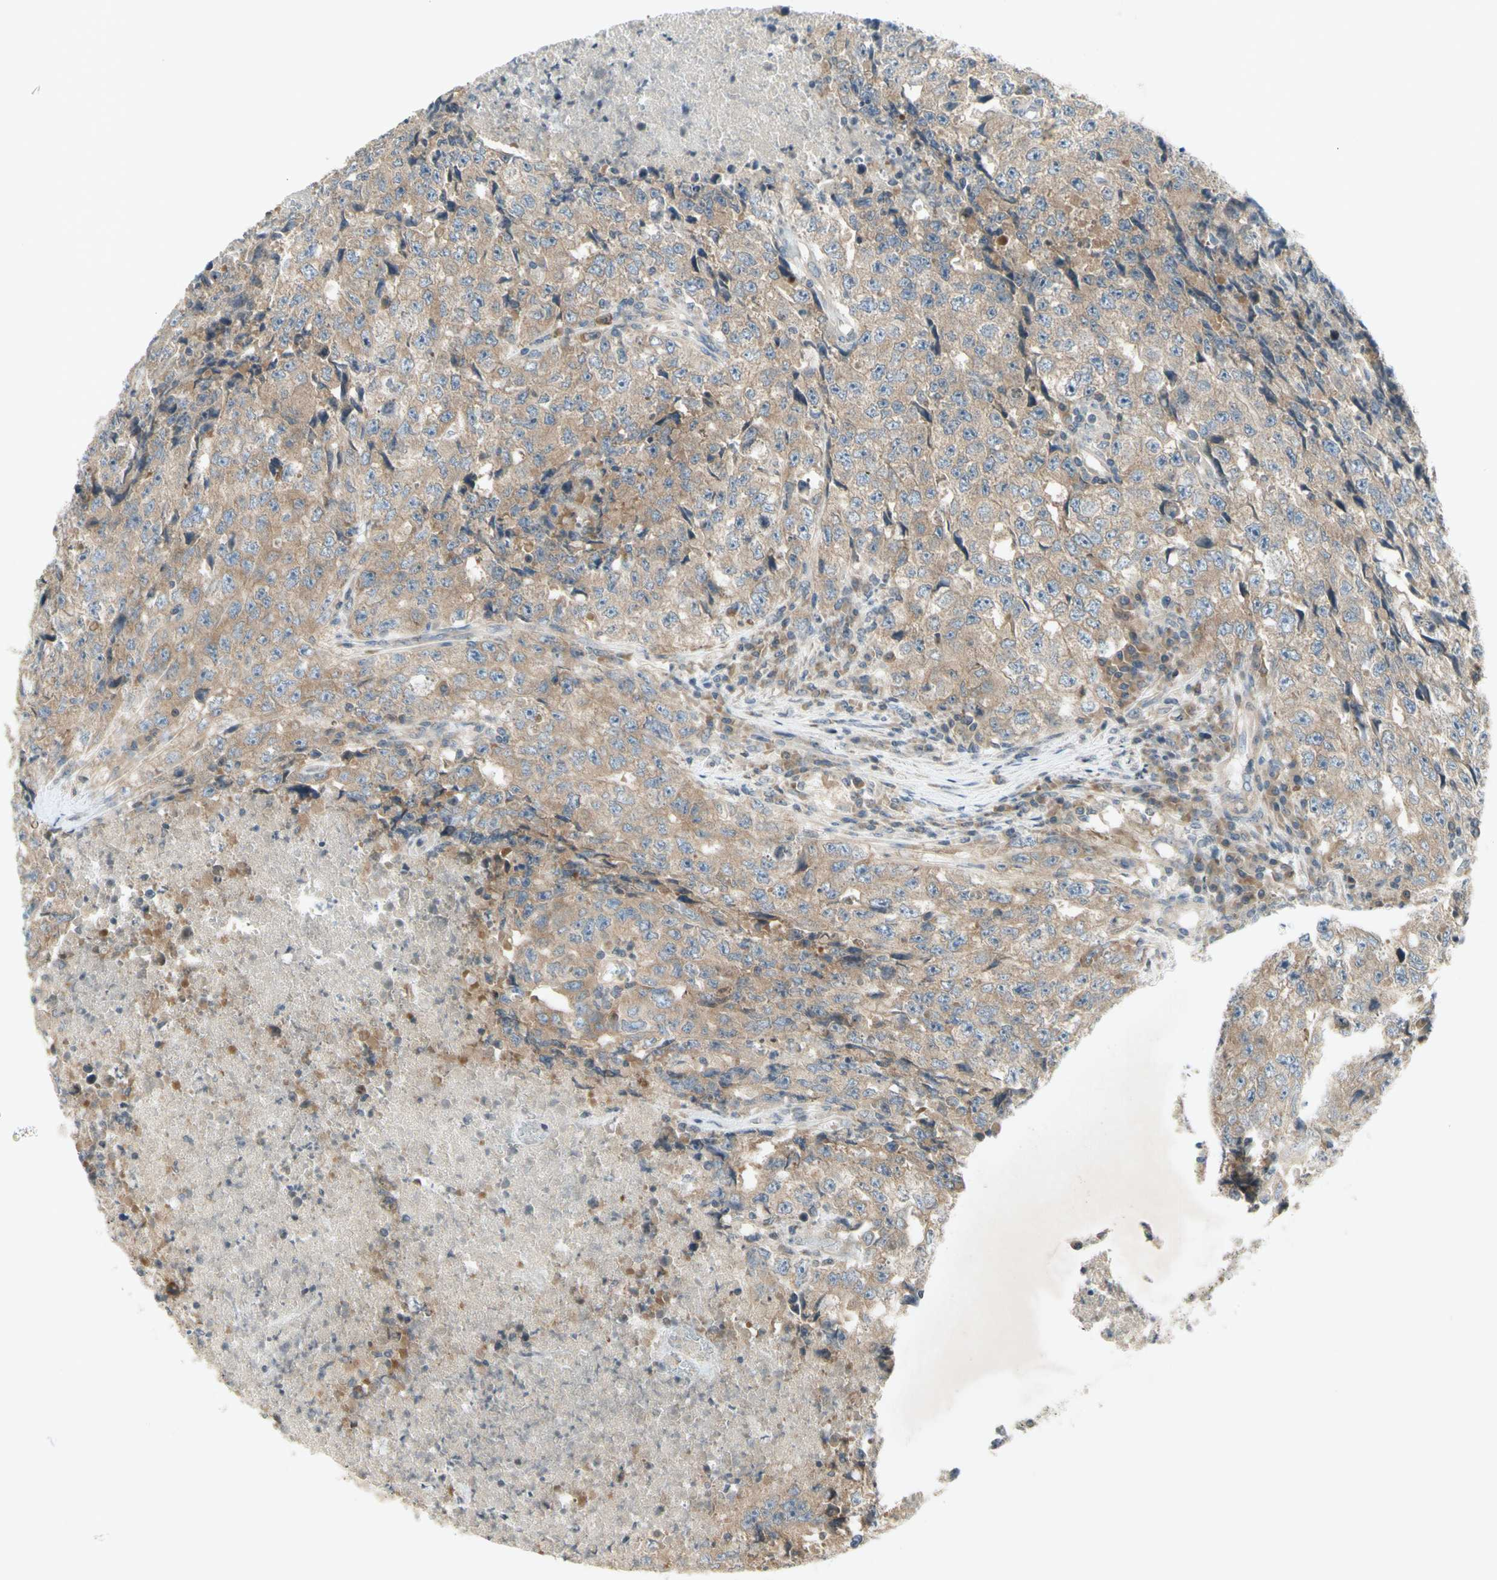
{"staining": {"intensity": "moderate", "quantity": "25%-75%", "location": "cytoplasmic/membranous"}, "tissue": "testis cancer", "cell_type": "Tumor cells", "image_type": "cancer", "snomed": [{"axis": "morphology", "description": "Necrosis, NOS"}, {"axis": "morphology", "description": "Carcinoma, Embryonal, NOS"}, {"axis": "topography", "description": "Testis"}], "caption": "This is a photomicrograph of immunohistochemistry (IHC) staining of testis cancer (embryonal carcinoma), which shows moderate positivity in the cytoplasmic/membranous of tumor cells.", "gene": "ETF1", "patient": {"sex": "male", "age": 19}}